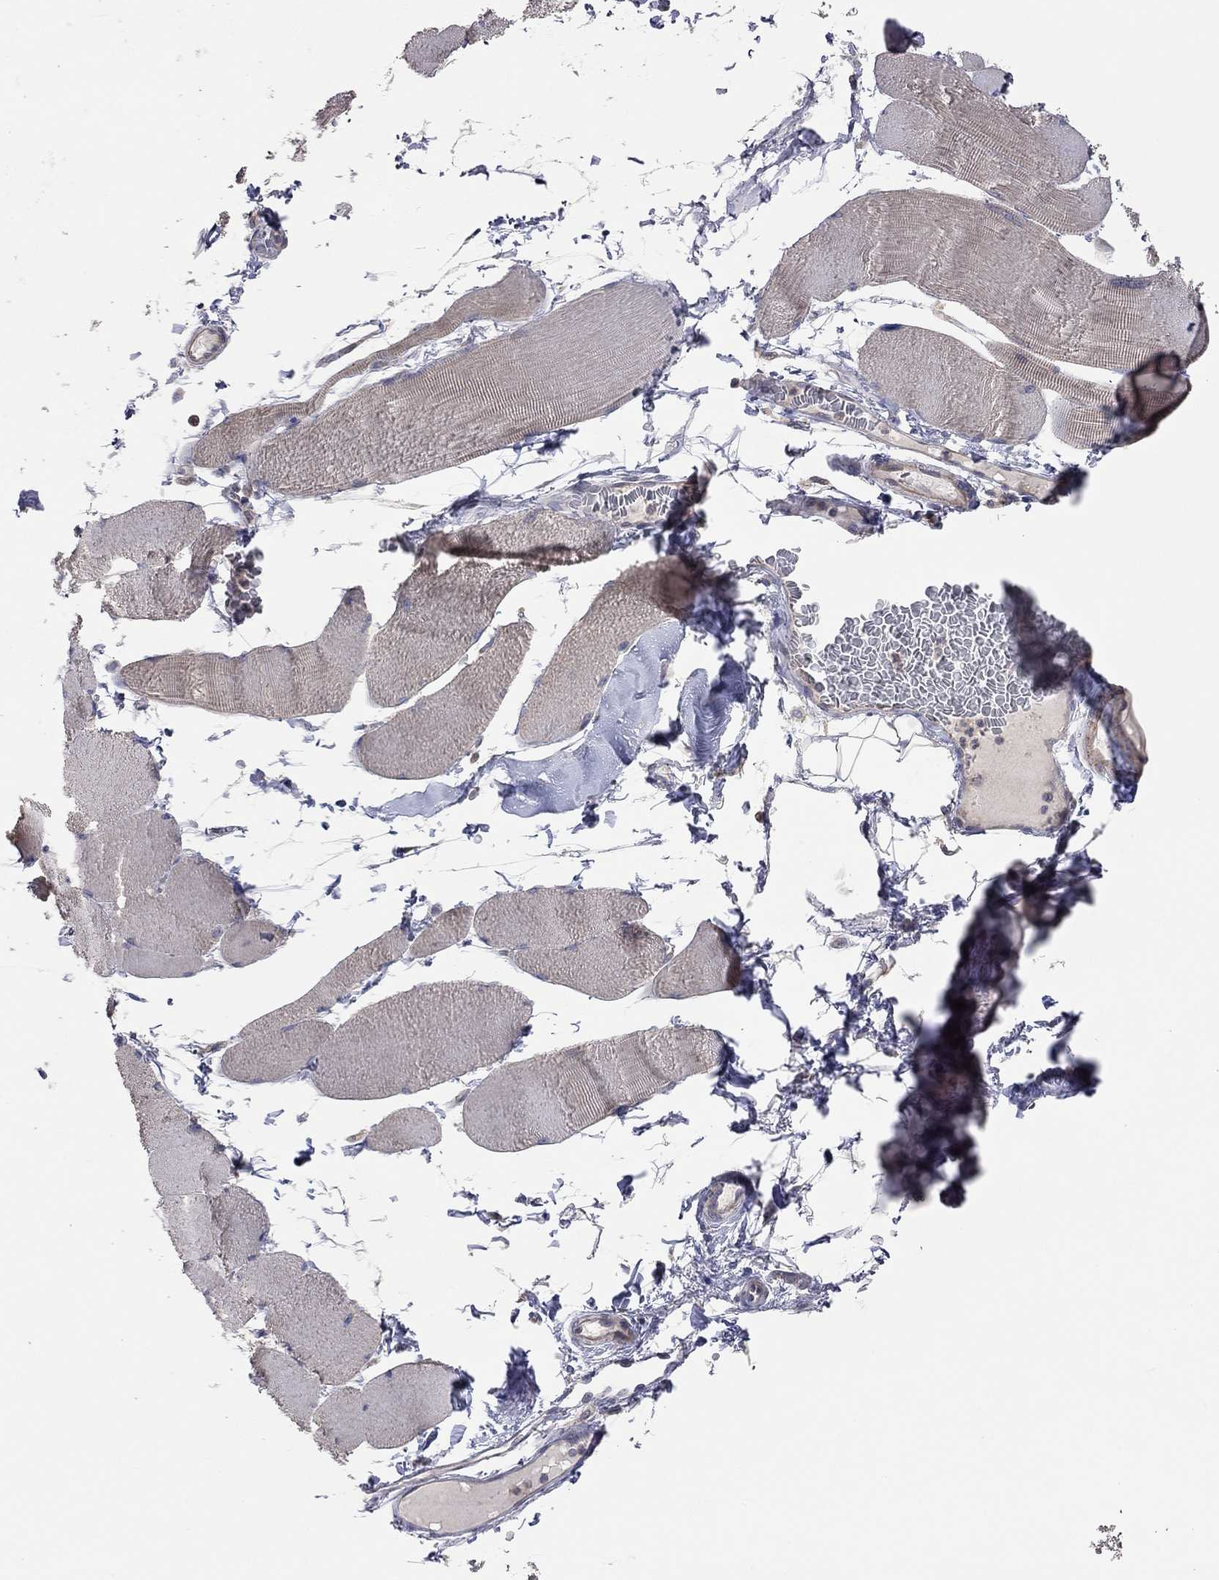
{"staining": {"intensity": "negative", "quantity": "none", "location": "none"}, "tissue": "skeletal muscle", "cell_type": "Myocytes", "image_type": "normal", "snomed": [{"axis": "morphology", "description": "Normal tissue, NOS"}, {"axis": "topography", "description": "Skeletal muscle"}], "caption": "An IHC micrograph of benign skeletal muscle is shown. There is no staining in myocytes of skeletal muscle. (DAB (3,3'-diaminobenzidine) immunohistochemistry (IHC) visualized using brightfield microscopy, high magnification).", "gene": "KCNB1", "patient": {"sex": "male", "age": 56}}